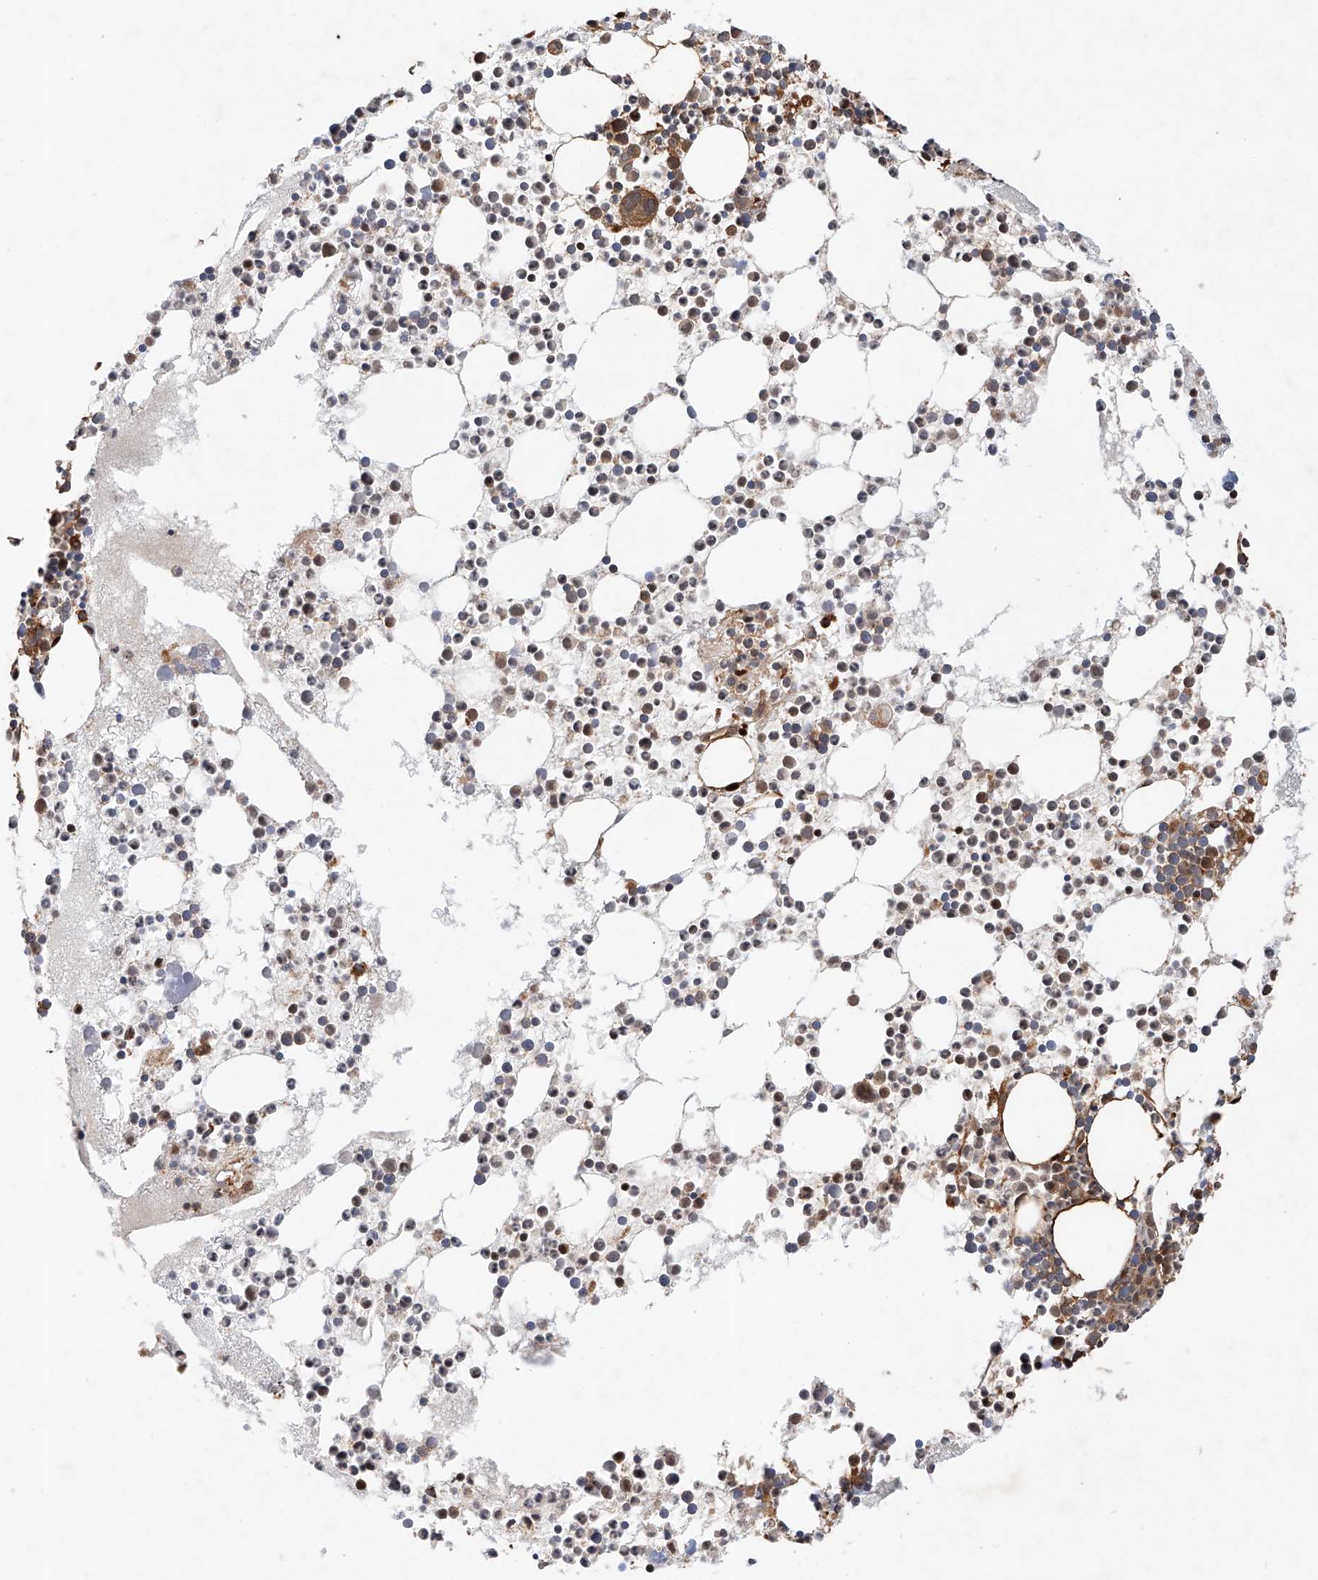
{"staining": {"intensity": "strong", "quantity": "25%-75%", "location": "cytoplasmic/membranous,nuclear"}, "tissue": "bone marrow", "cell_type": "Hematopoietic cells", "image_type": "normal", "snomed": [{"axis": "morphology", "description": "Normal tissue, NOS"}, {"axis": "topography", "description": "Bone marrow"}], "caption": "Hematopoietic cells demonstrate high levels of strong cytoplasmic/membranous,nuclear positivity in approximately 25%-75% of cells in normal human bone marrow.", "gene": "ZFP28", "patient": {"sex": "female", "age": 78}}